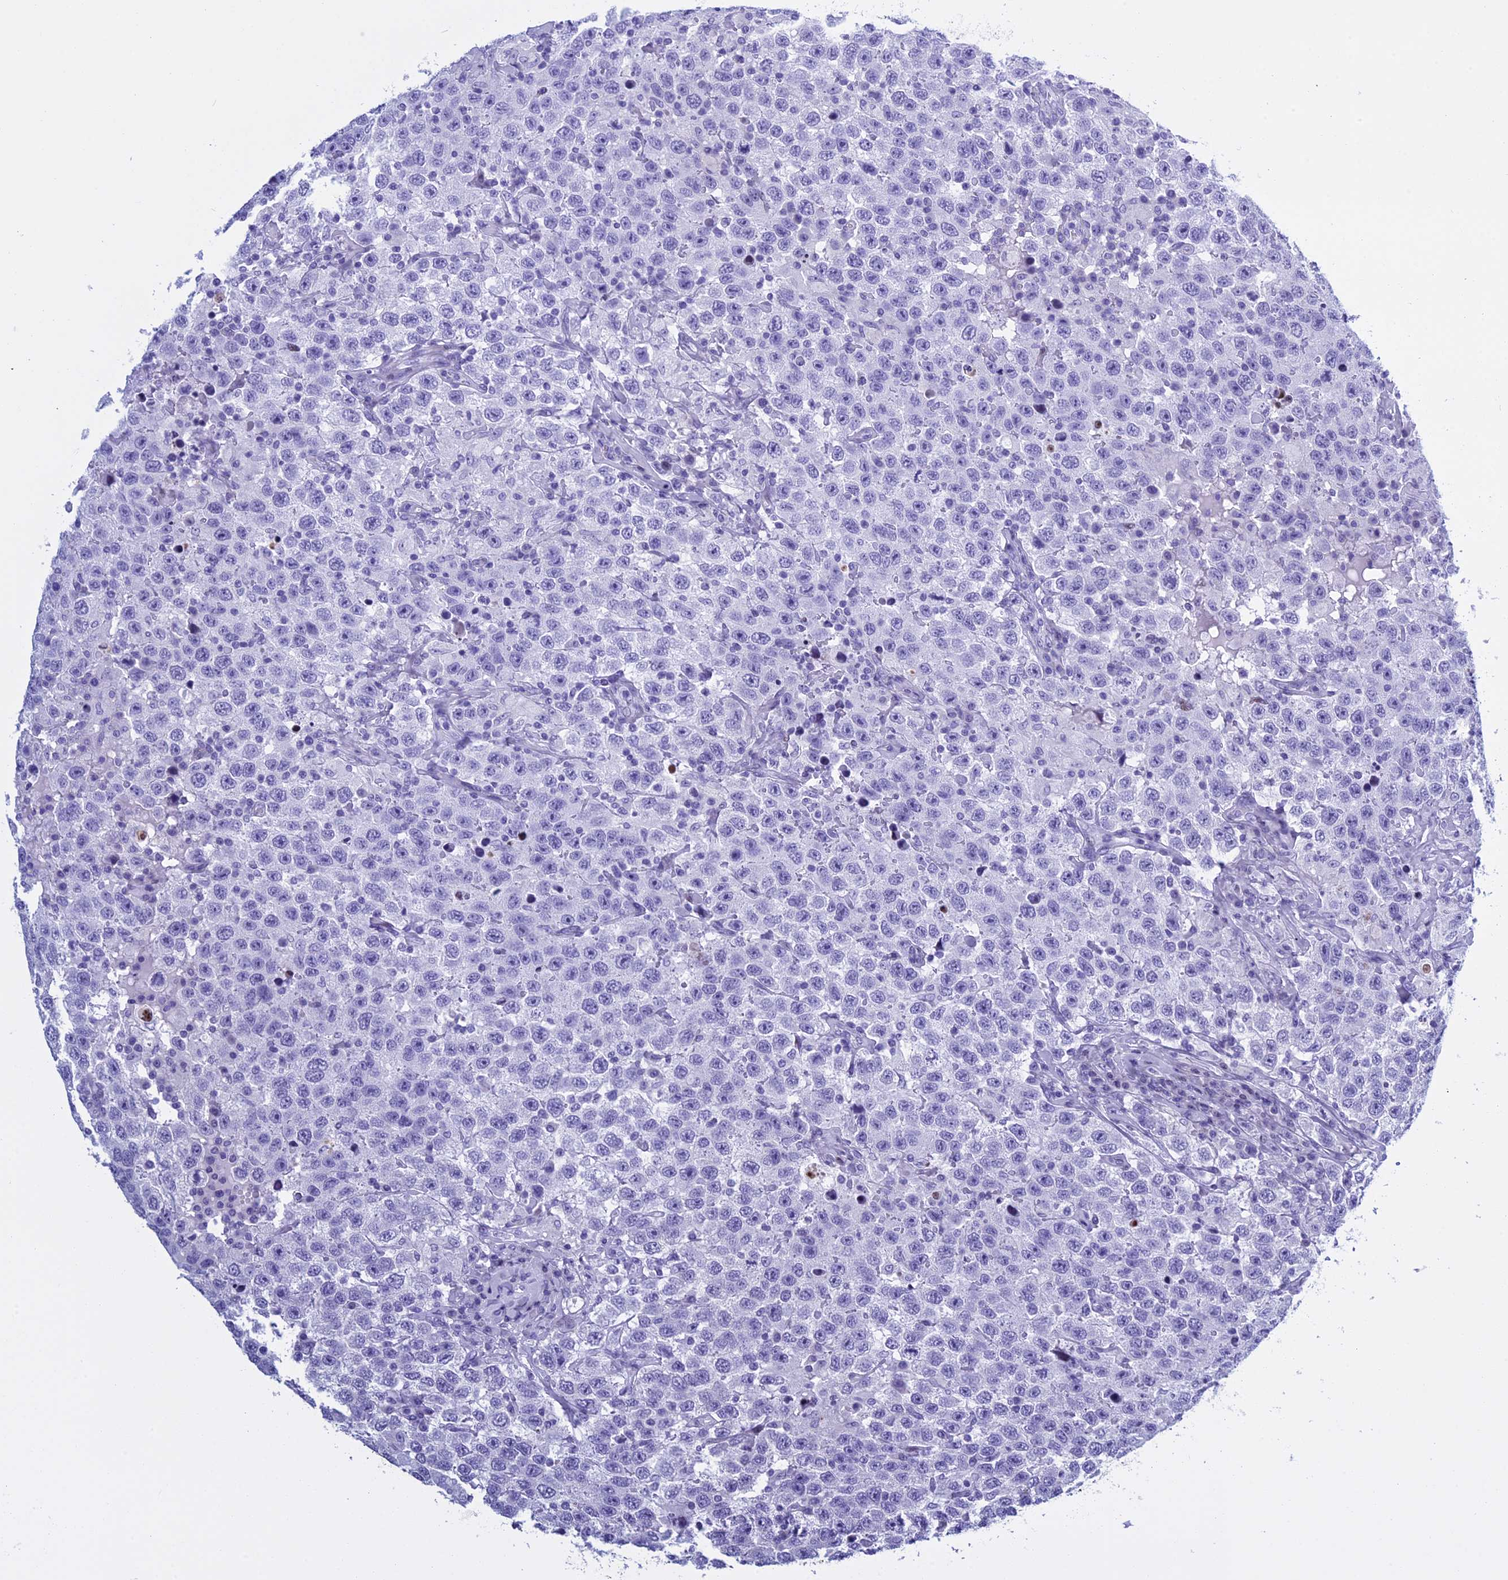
{"staining": {"intensity": "negative", "quantity": "none", "location": "none"}, "tissue": "testis cancer", "cell_type": "Tumor cells", "image_type": "cancer", "snomed": [{"axis": "morphology", "description": "Seminoma, NOS"}, {"axis": "topography", "description": "Testis"}], "caption": "Tumor cells show no significant positivity in testis seminoma. (DAB immunohistochemistry visualized using brightfield microscopy, high magnification).", "gene": "KCTD21", "patient": {"sex": "male", "age": 41}}